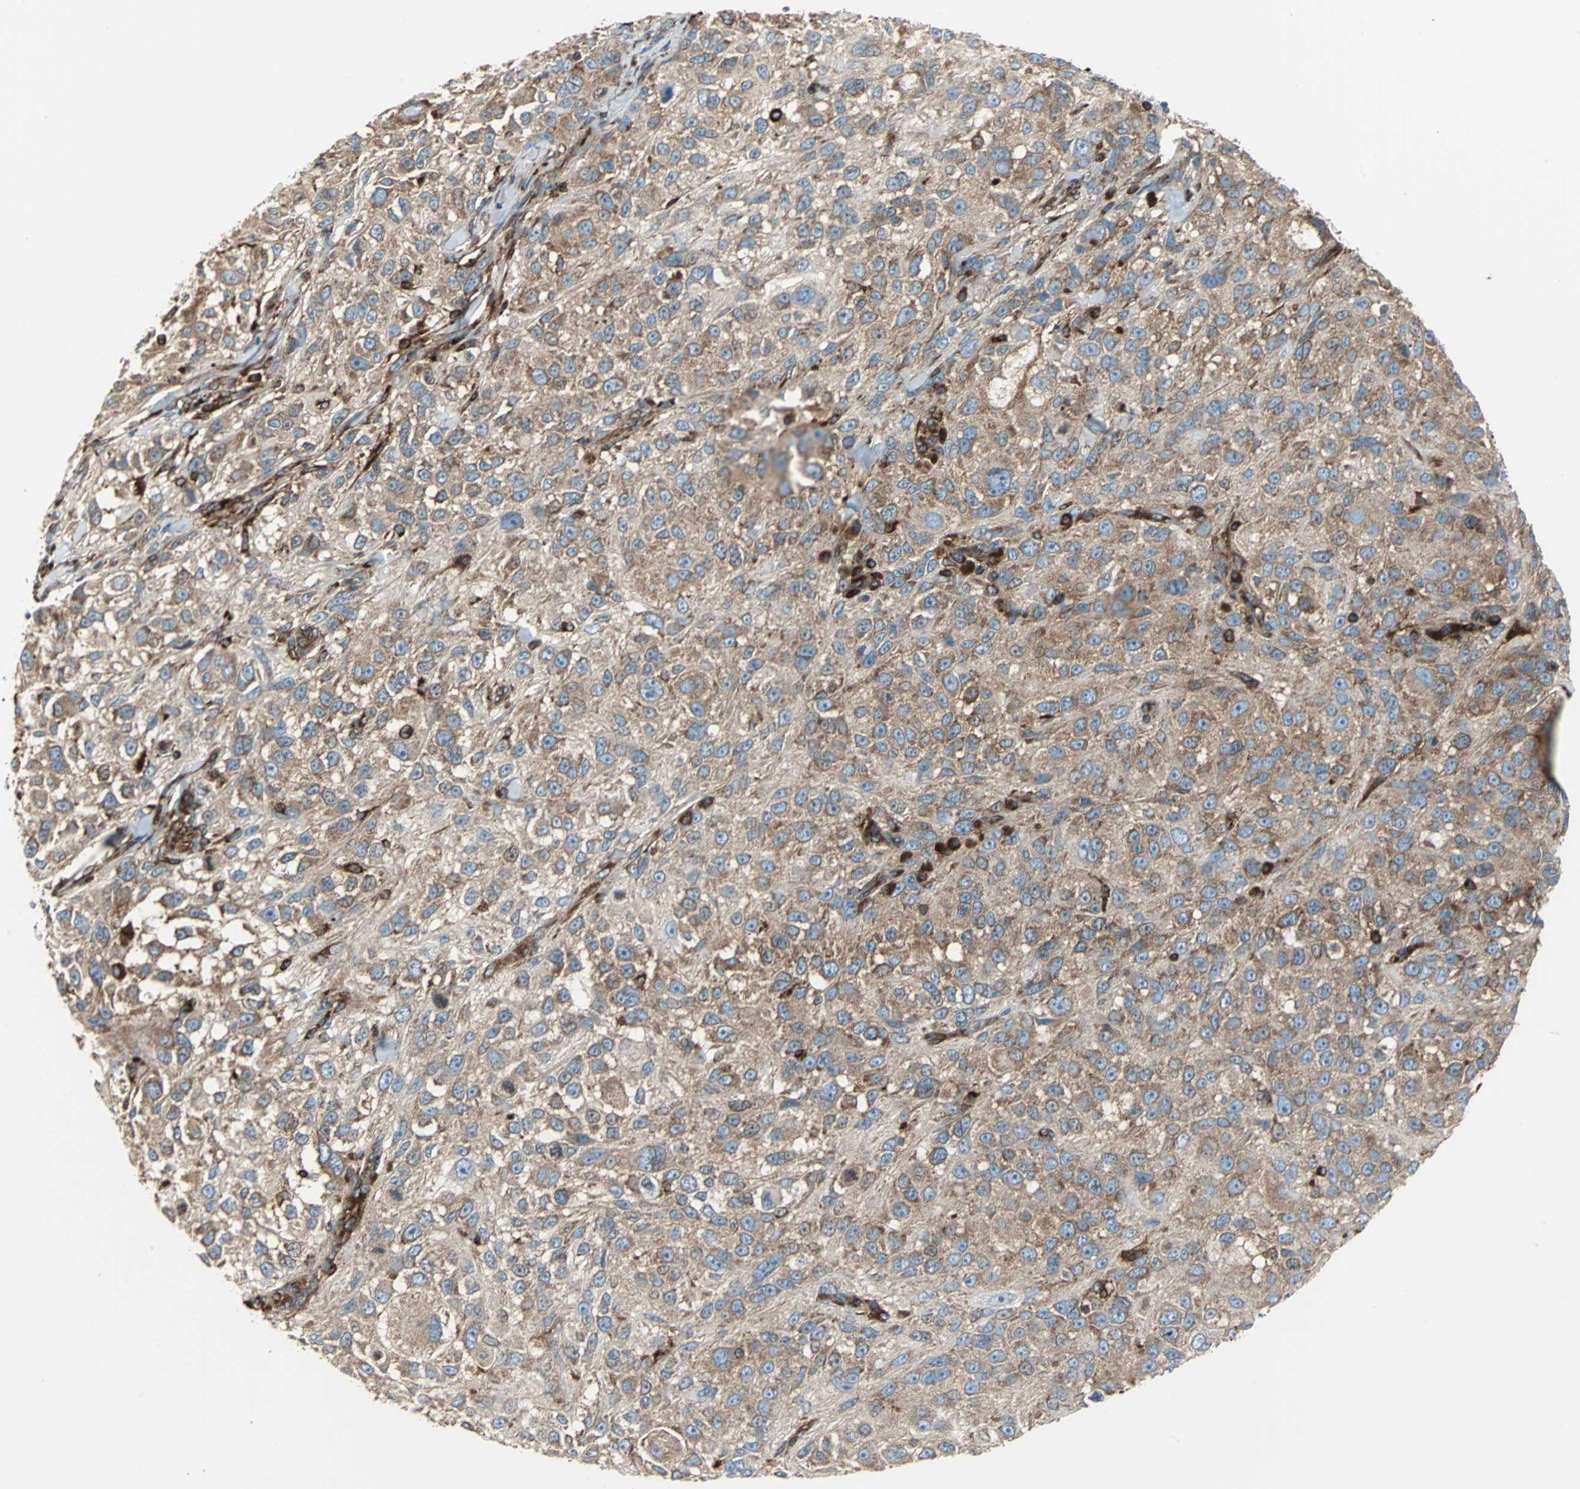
{"staining": {"intensity": "moderate", "quantity": ">75%", "location": "cytoplasmic/membranous"}, "tissue": "melanoma", "cell_type": "Tumor cells", "image_type": "cancer", "snomed": [{"axis": "morphology", "description": "Necrosis, NOS"}, {"axis": "morphology", "description": "Malignant melanoma, NOS"}, {"axis": "topography", "description": "Skin"}], "caption": "Immunohistochemical staining of human melanoma displays moderate cytoplasmic/membranous protein positivity in approximately >75% of tumor cells.", "gene": "RELA", "patient": {"sex": "female", "age": 87}}